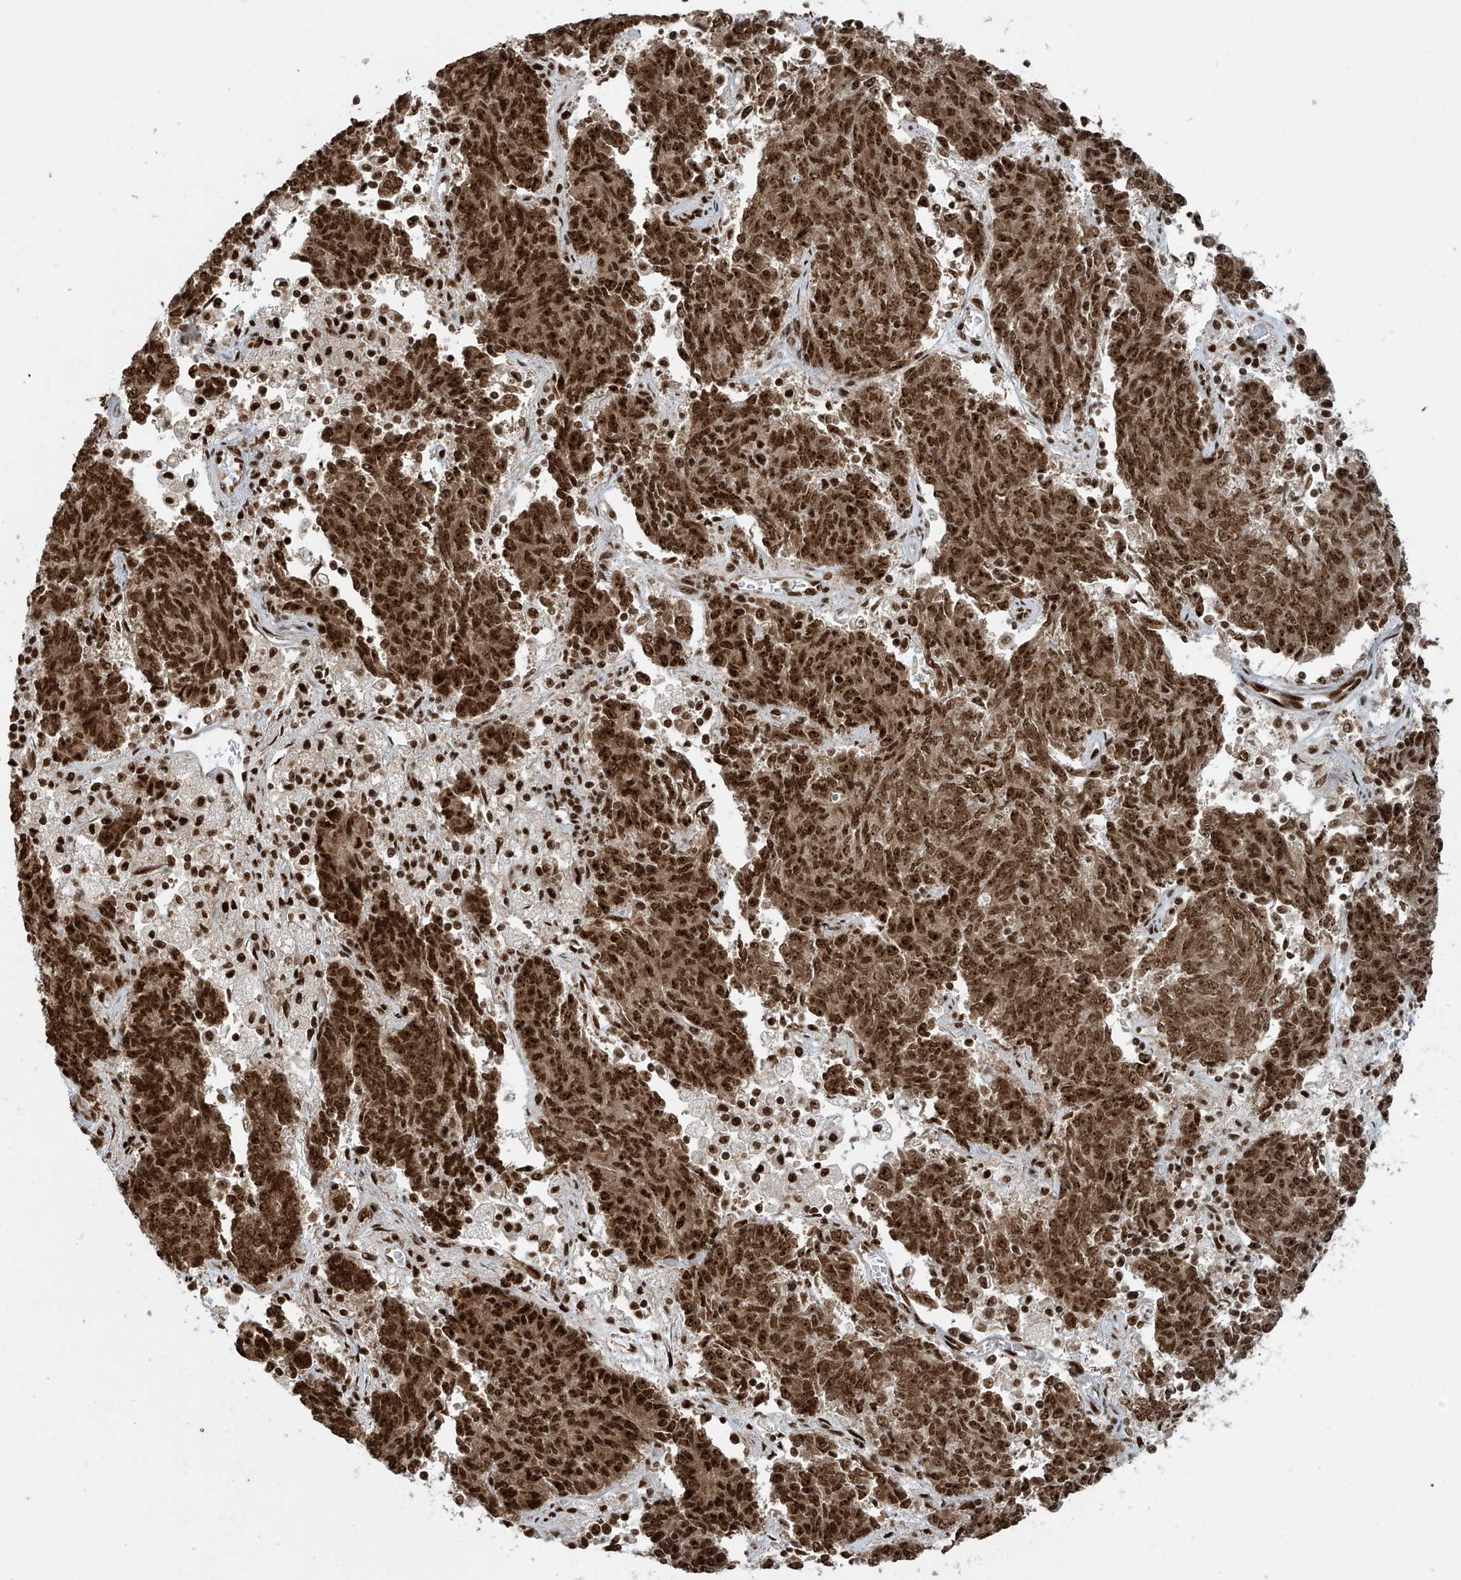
{"staining": {"intensity": "strong", "quantity": ">75%", "location": "nuclear"}, "tissue": "endometrial cancer", "cell_type": "Tumor cells", "image_type": "cancer", "snomed": [{"axis": "morphology", "description": "Adenocarcinoma, NOS"}, {"axis": "topography", "description": "Endometrium"}], "caption": "An immunohistochemistry (IHC) photomicrograph of neoplastic tissue is shown. Protein staining in brown shows strong nuclear positivity in endometrial cancer (adenocarcinoma) within tumor cells.", "gene": "FAM193B", "patient": {"sex": "female", "age": 80}}